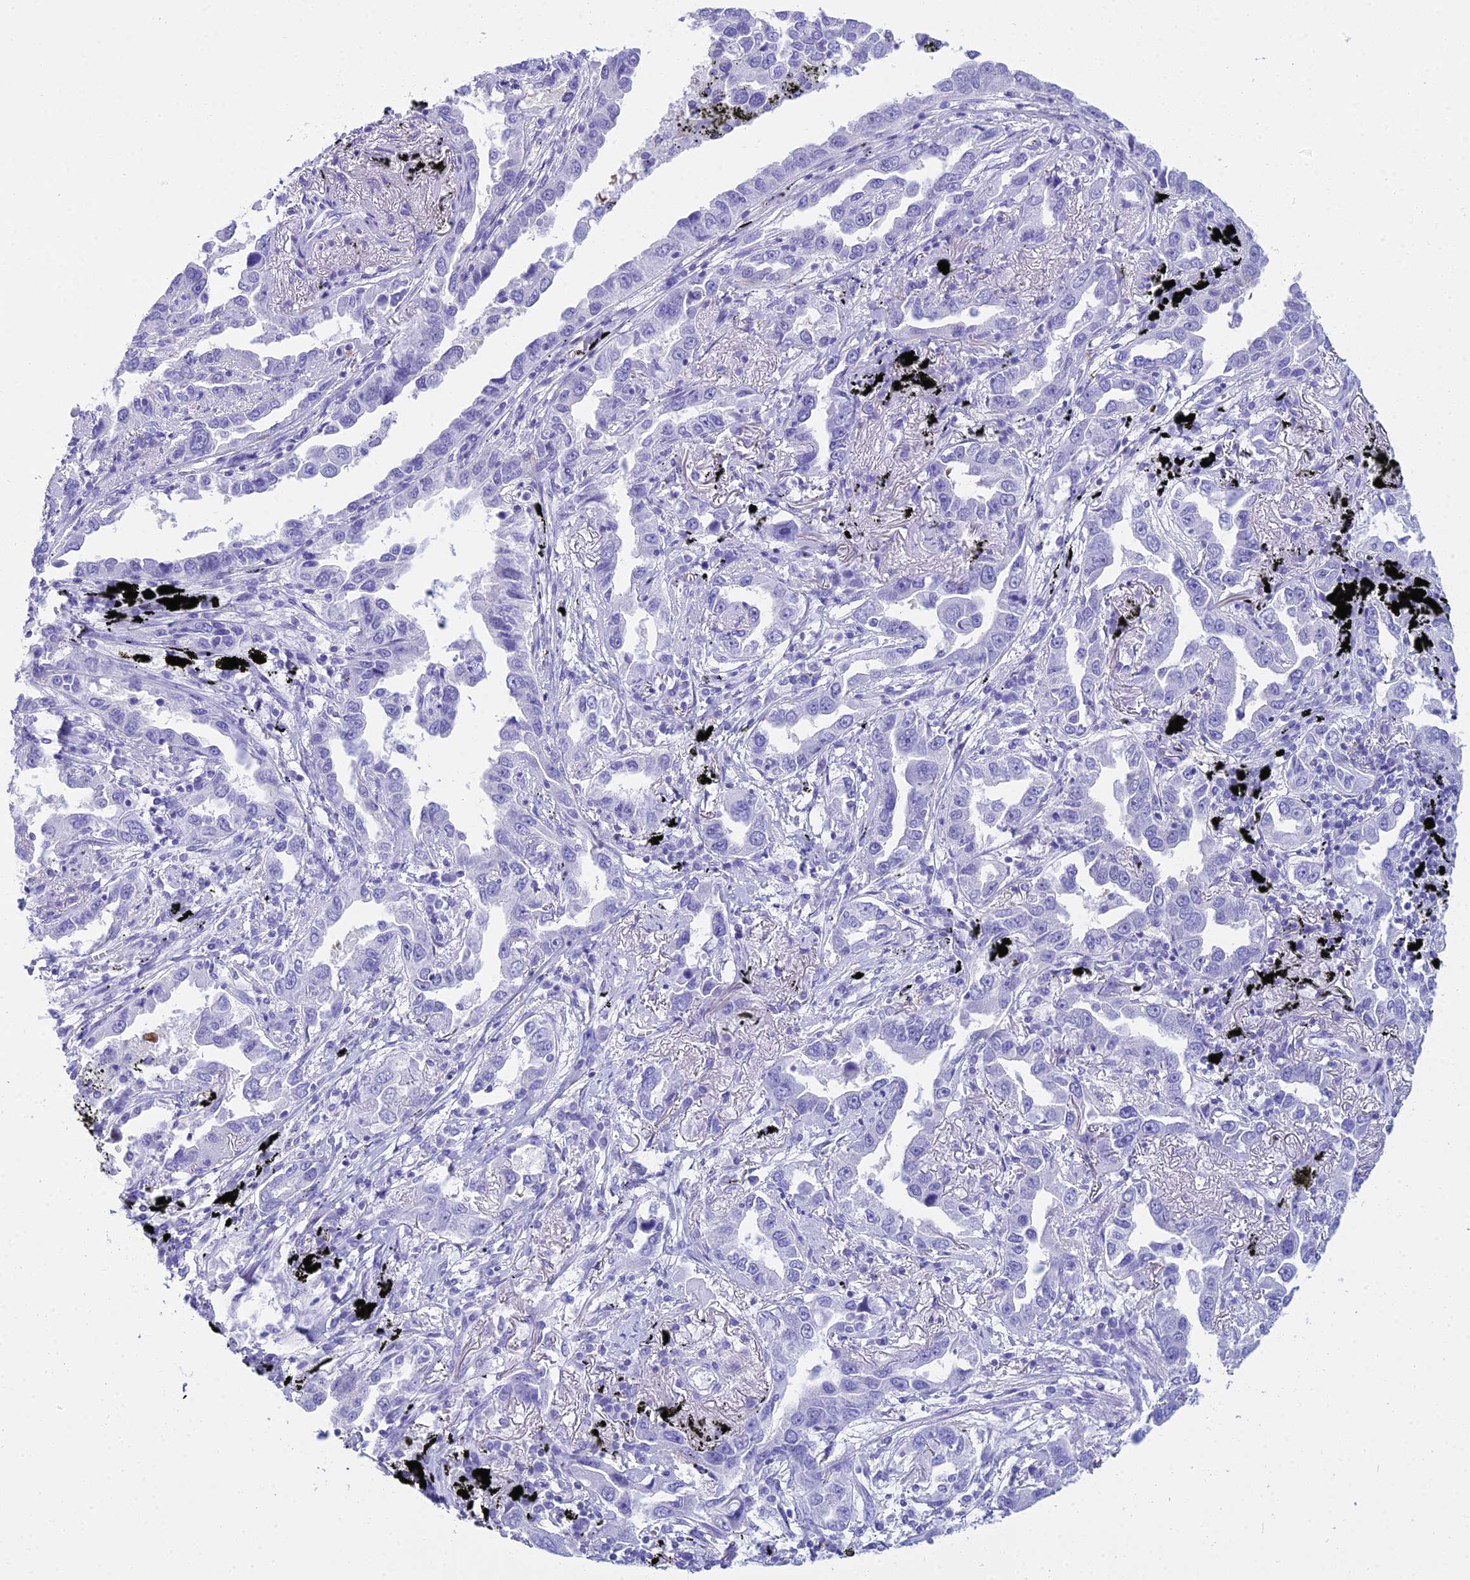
{"staining": {"intensity": "negative", "quantity": "none", "location": "none"}, "tissue": "lung cancer", "cell_type": "Tumor cells", "image_type": "cancer", "snomed": [{"axis": "morphology", "description": "Adenocarcinoma, NOS"}, {"axis": "topography", "description": "Lung"}], "caption": "Immunohistochemistry photomicrograph of neoplastic tissue: human lung cancer stained with DAB (3,3'-diaminobenzidine) reveals no significant protein expression in tumor cells. (Stains: DAB (3,3'-diaminobenzidine) immunohistochemistry (IHC) with hematoxylin counter stain, Microscopy: brightfield microscopy at high magnification).", "gene": "ZNF442", "patient": {"sex": "male", "age": 67}}